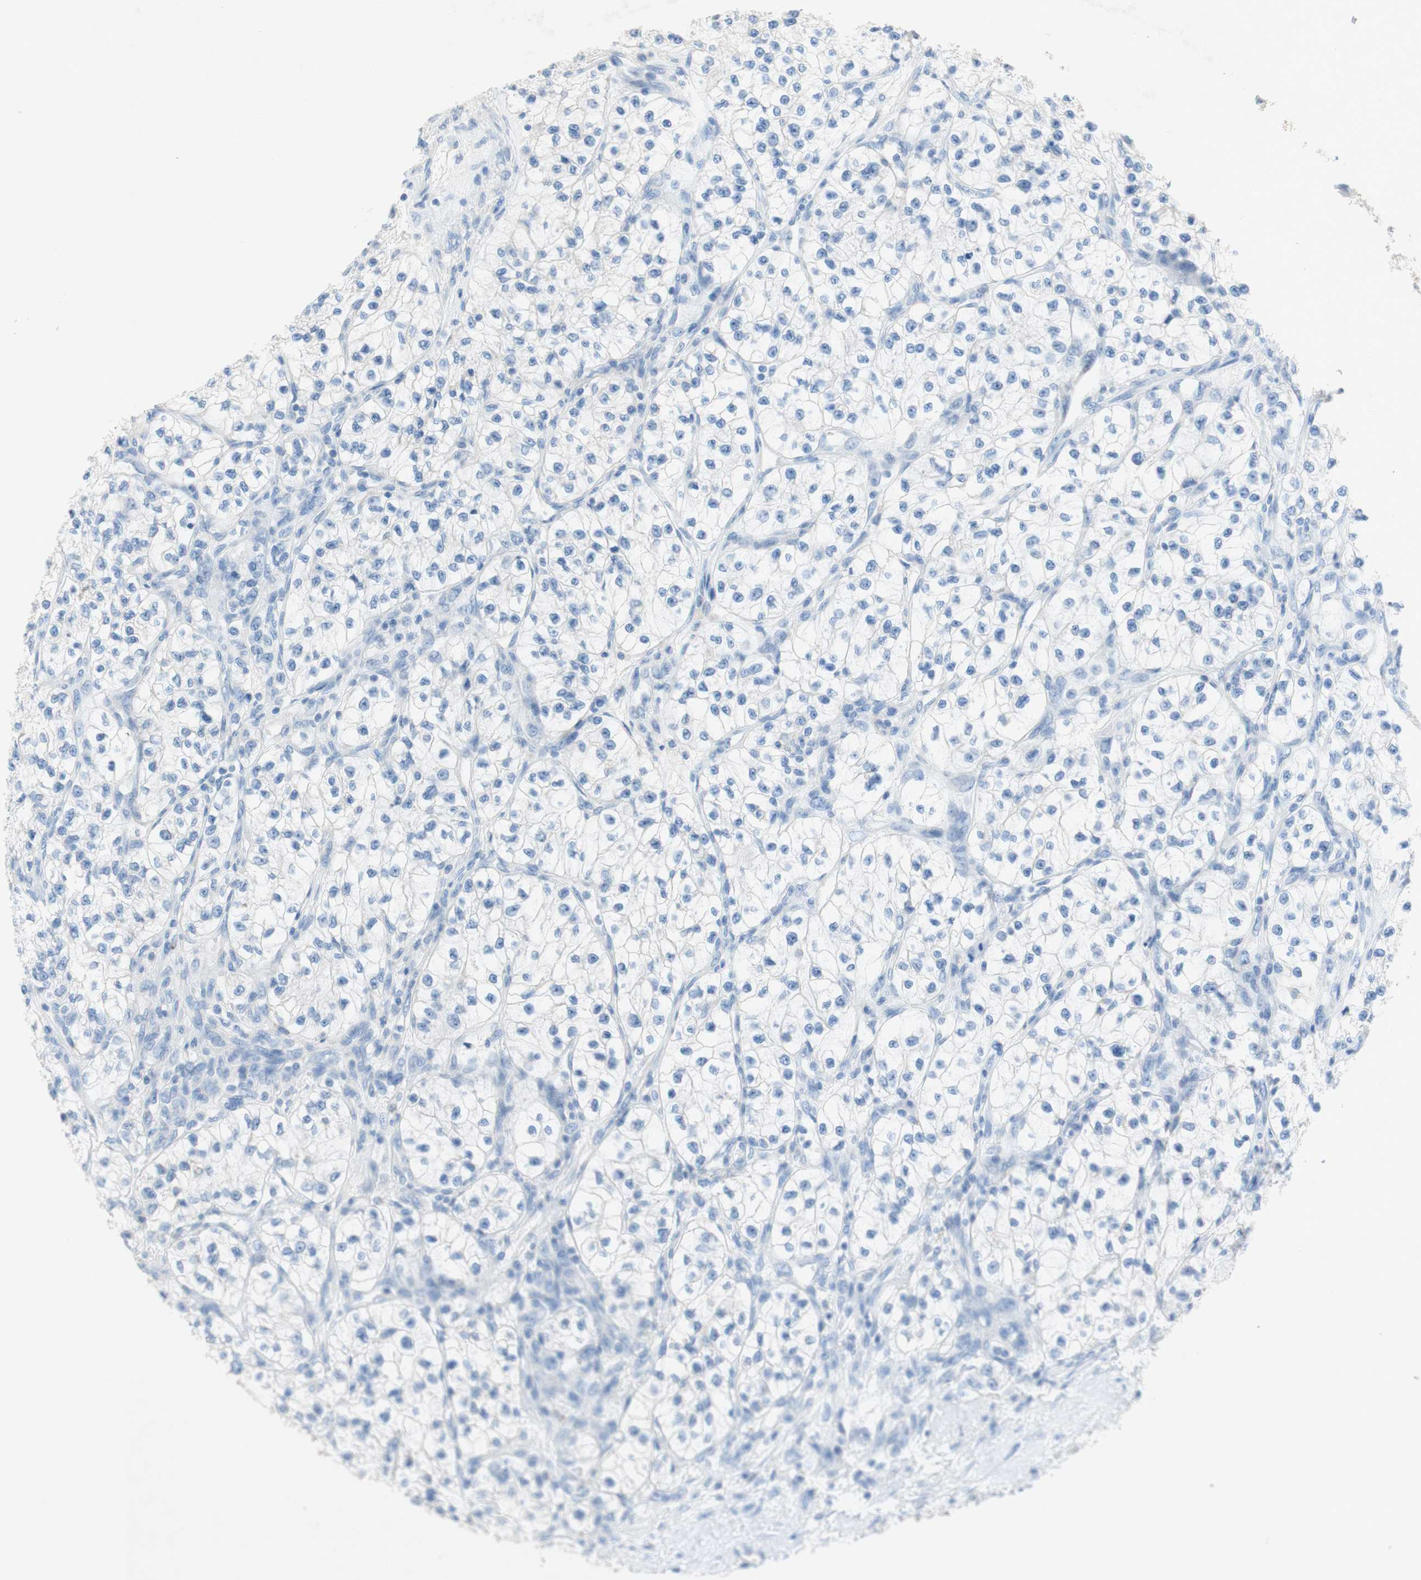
{"staining": {"intensity": "negative", "quantity": "none", "location": "none"}, "tissue": "renal cancer", "cell_type": "Tumor cells", "image_type": "cancer", "snomed": [{"axis": "morphology", "description": "Adenocarcinoma, NOS"}, {"axis": "topography", "description": "Kidney"}], "caption": "This is a micrograph of IHC staining of renal adenocarcinoma, which shows no staining in tumor cells. The staining is performed using DAB brown chromogen with nuclei counter-stained in using hematoxylin.", "gene": "POLR2J3", "patient": {"sex": "female", "age": 57}}